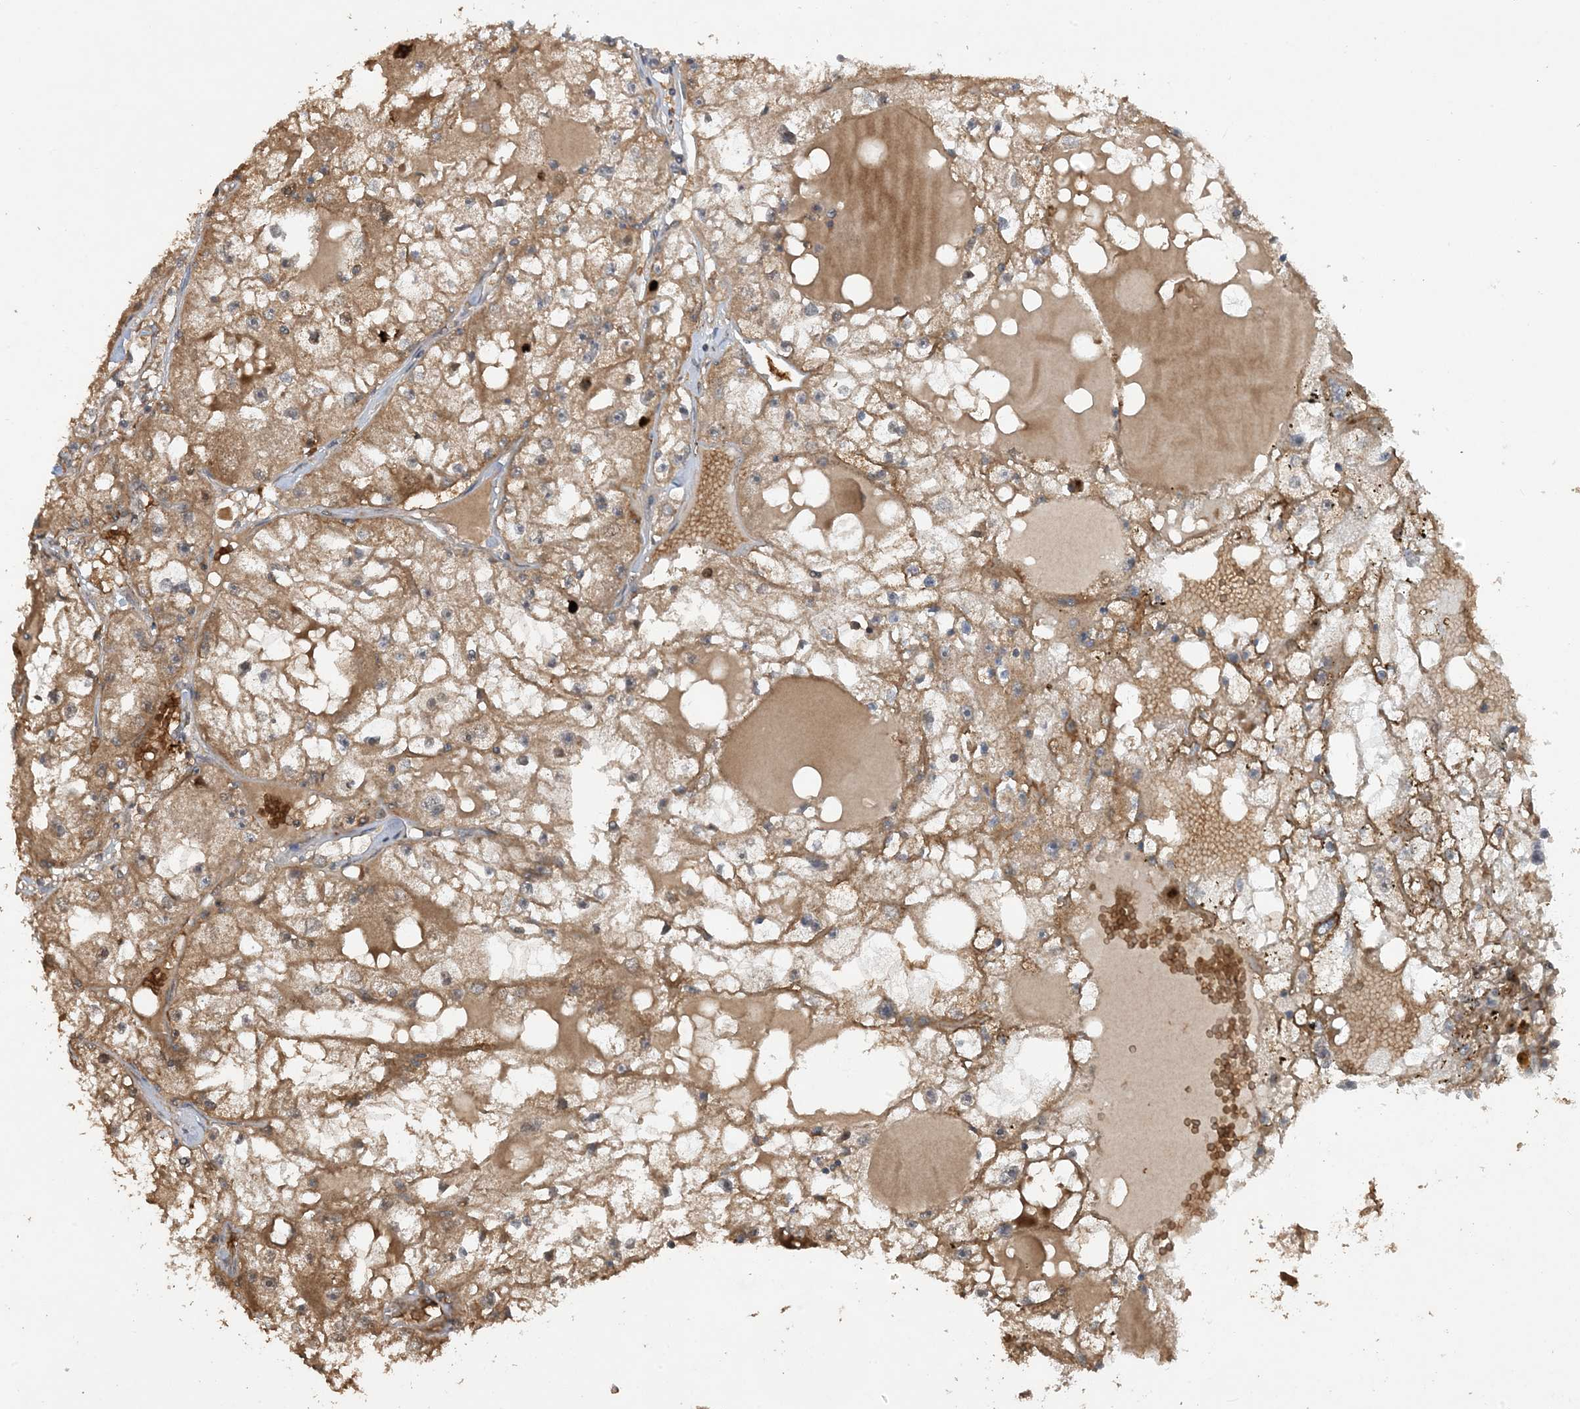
{"staining": {"intensity": "moderate", "quantity": ">75%", "location": "cytoplasmic/membranous"}, "tissue": "renal cancer", "cell_type": "Tumor cells", "image_type": "cancer", "snomed": [{"axis": "morphology", "description": "Adenocarcinoma, NOS"}, {"axis": "topography", "description": "Kidney"}], "caption": "Brown immunohistochemical staining in human adenocarcinoma (renal) exhibits moderate cytoplasmic/membranous expression in approximately >75% of tumor cells. Using DAB (brown) and hematoxylin (blue) stains, captured at high magnification using brightfield microscopy.", "gene": "PUSL1", "patient": {"sex": "male", "age": 56}}